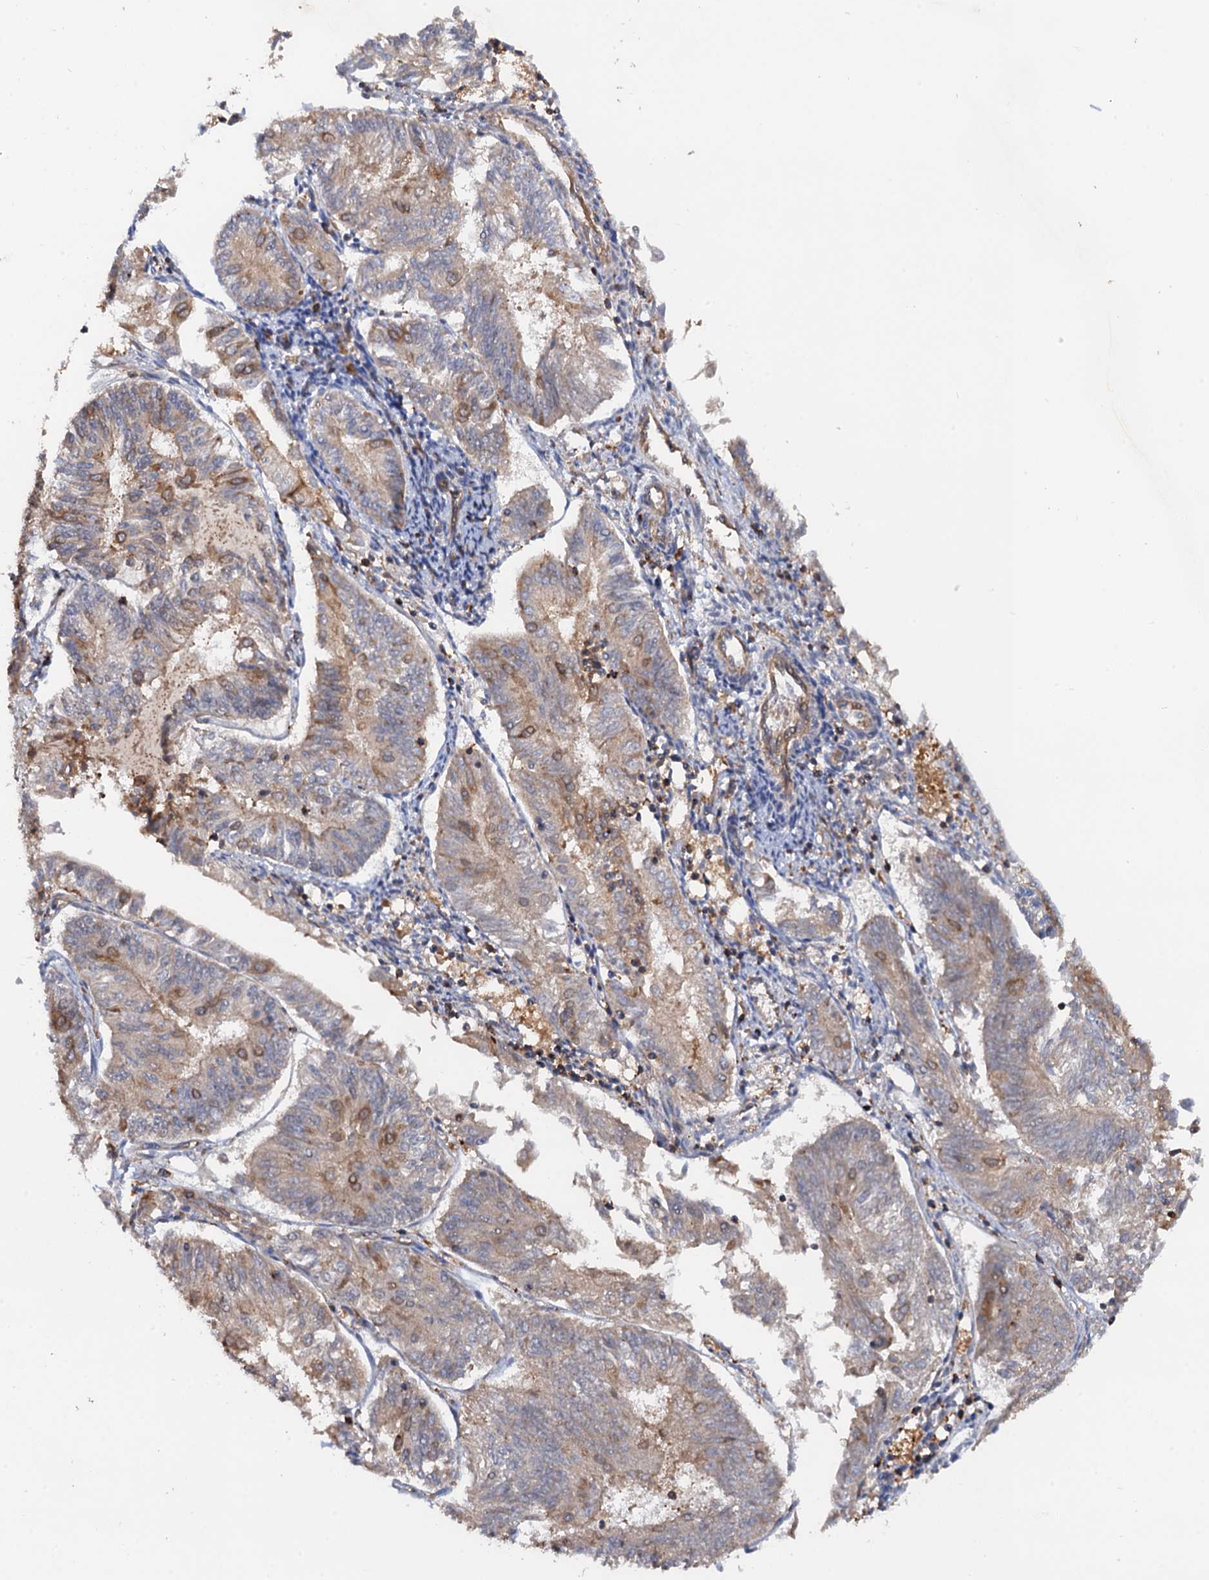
{"staining": {"intensity": "moderate", "quantity": "<25%", "location": "cytoplasmic/membranous"}, "tissue": "endometrial cancer", "cell_type": "Tumor cells", "image_type": "cancer", "snomed": [{"axis": "morphology", "description": "Adenocarcinoma, NOS"}, {"axis": "topography", "description": "Endometrium"}], "caption": "Endometrial adenocarcinoma was stained to show a protein in brown. There is low levels of moderate cytoplasmic/membranous expression in approximately <25% of tumor cells.", "gene": "BORA", "patient": {"sex": "female", "age": 58}}